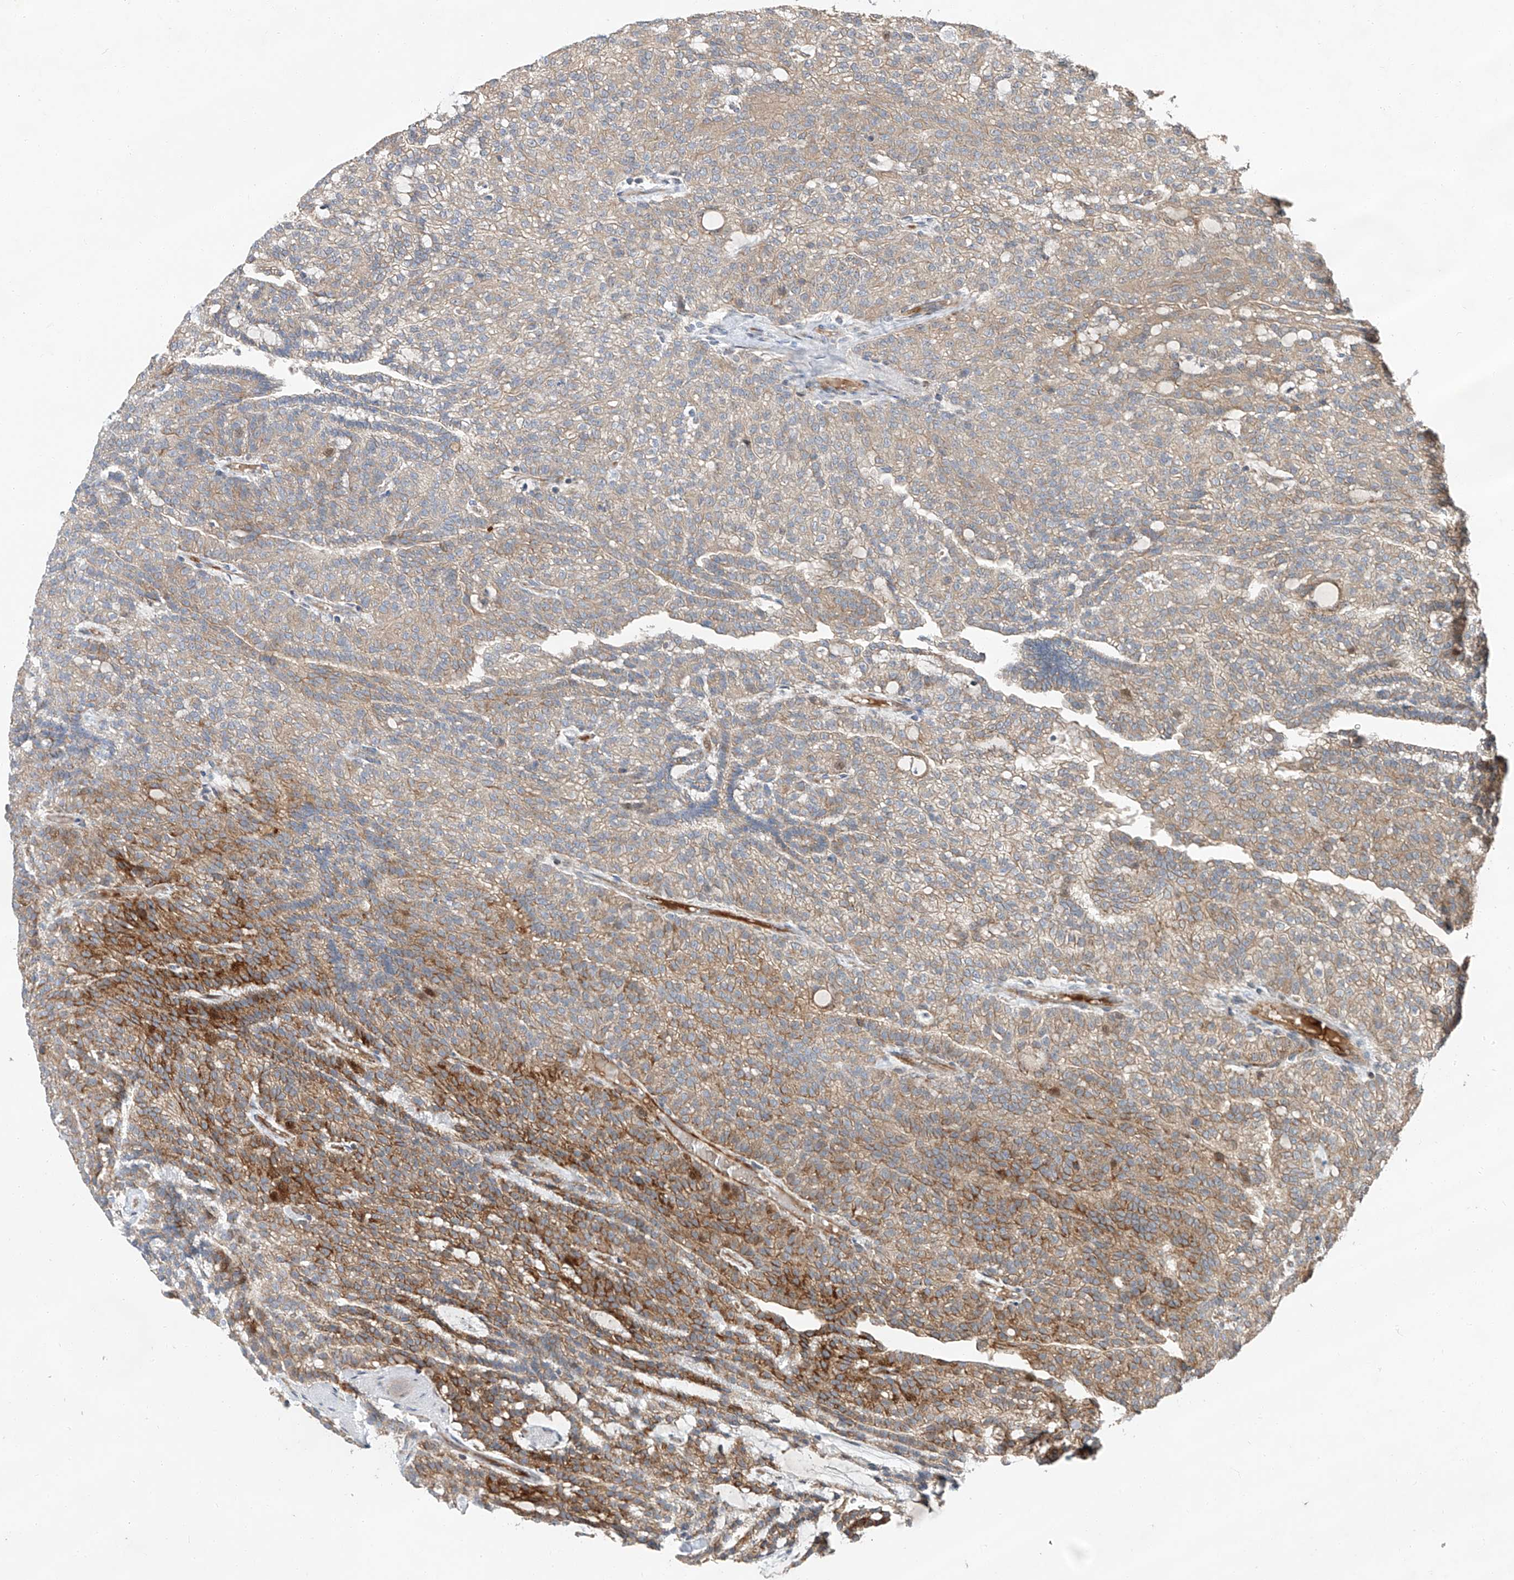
{"staining": {"intensity": "strong", "quantity": "25%-75%", "location": "cytoplasmic/membranous"}, "tissue": "renal cancer", "cell_type": "Tumor cells", "image_type": "cancer", "snomed": [{"axis": "morphology", "description": "Adenocarcinoma, NOS"}, {"axis": "topography", "description": "Kidney"}], "caption": "Tumor cells demonstrate high levels of strong cytoplasmic/membranous positivity in approximately 25%-75% of cells in human renal cancer.", "gene": "USF3", "patient": {"sex": "male", "age": 63}}